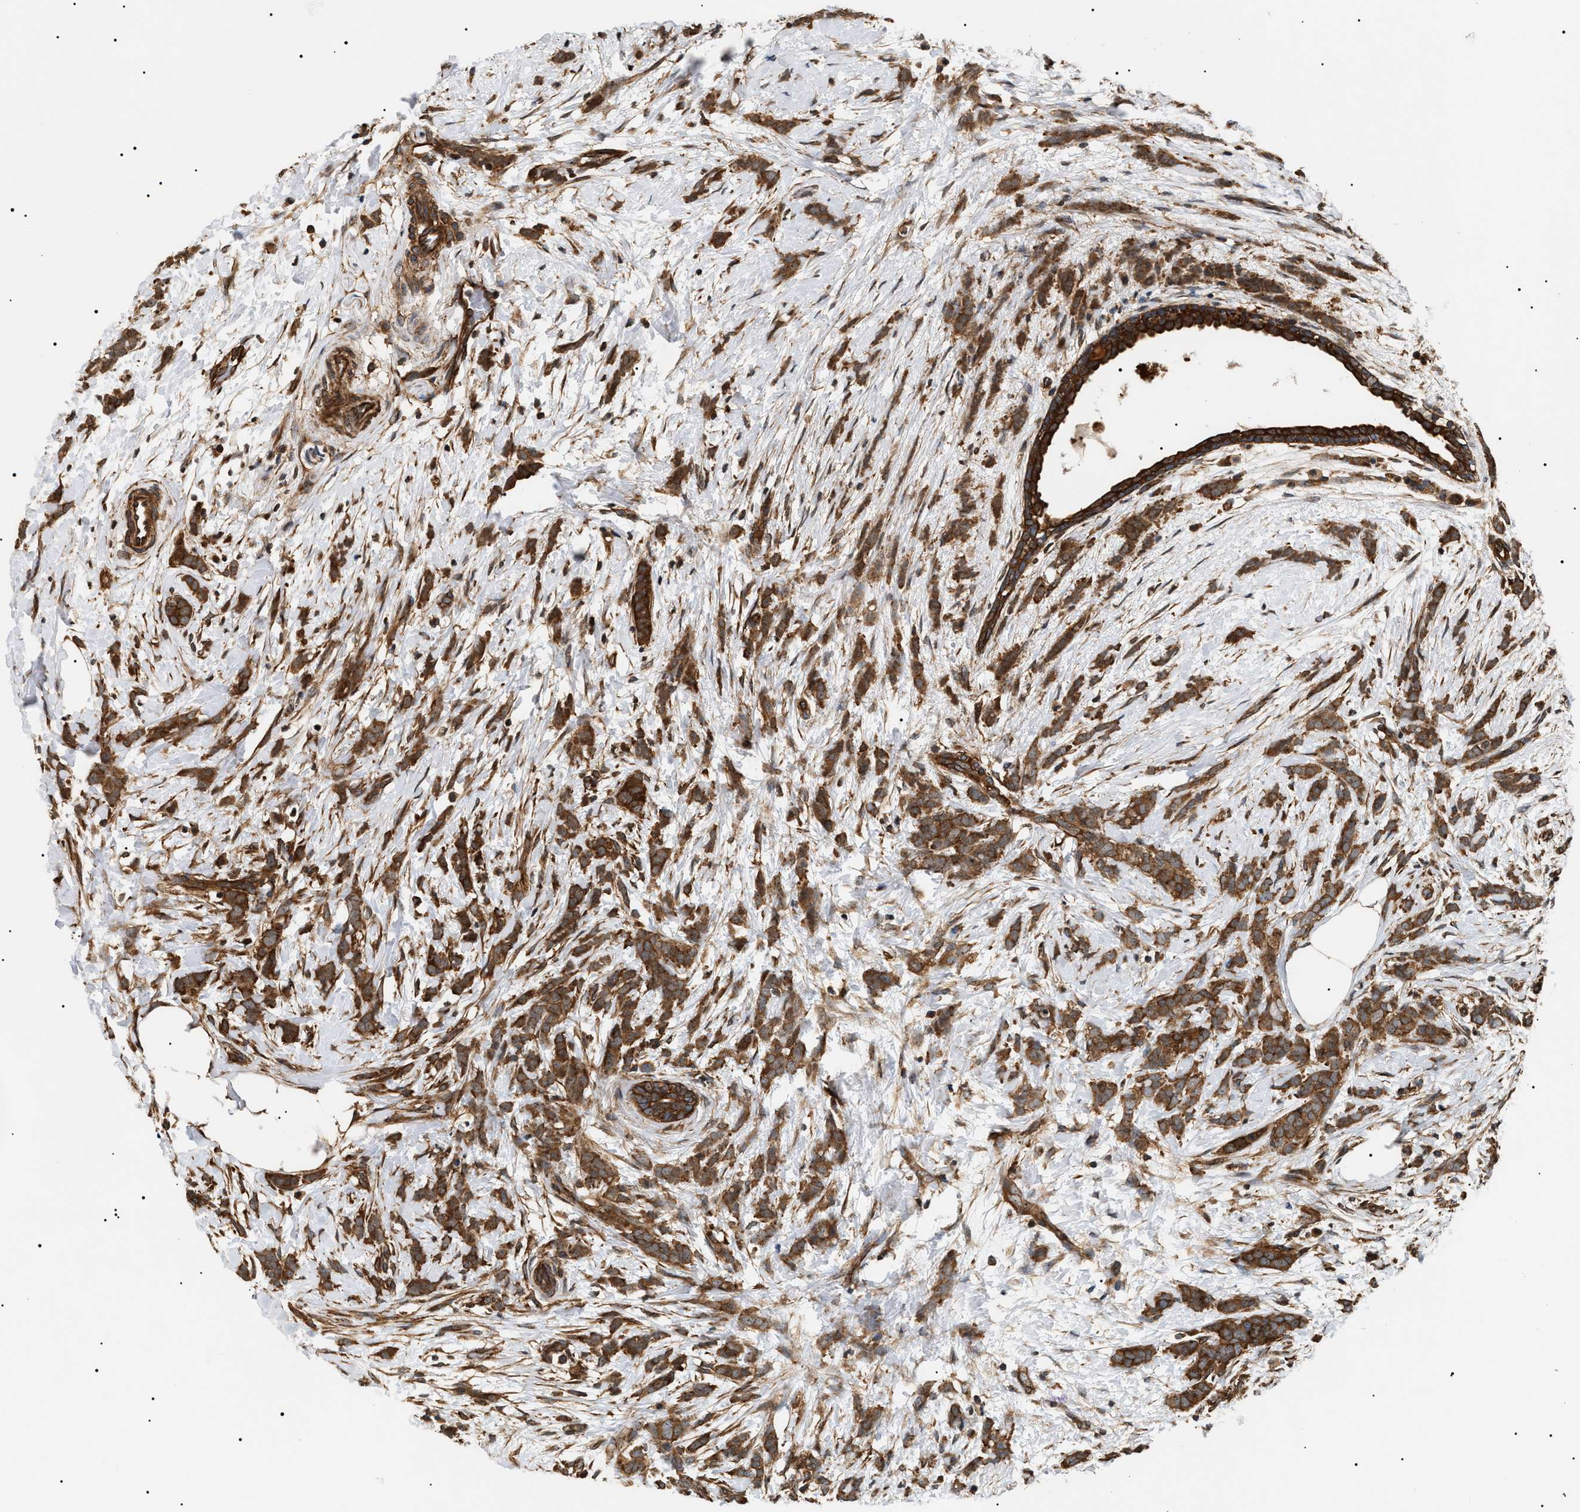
{"staining": {"intensity": "strong", "quantity": ">75%", "location": "cytoplasmic/membranous"}, "tissue": "breast cancer", "cell_type": "Tumor cells", "image_type": "cancer", "snomed": [{"axis": "morphology", "description": "Lobular carcinoma, in situ"}, {"axis": "morphology", "description": "Lobular carcinoma"}, {"axis": "topography", "description": "Breast"}], "caption": "Immunohistochemical staining of human breast cancer demonstrates high levels of strong cytoplasmic/membranous protein staining in approximately >75% of tumor cells.", "gene": "SH3GLB2", "patient": {"sex": "female", "age": 41}}